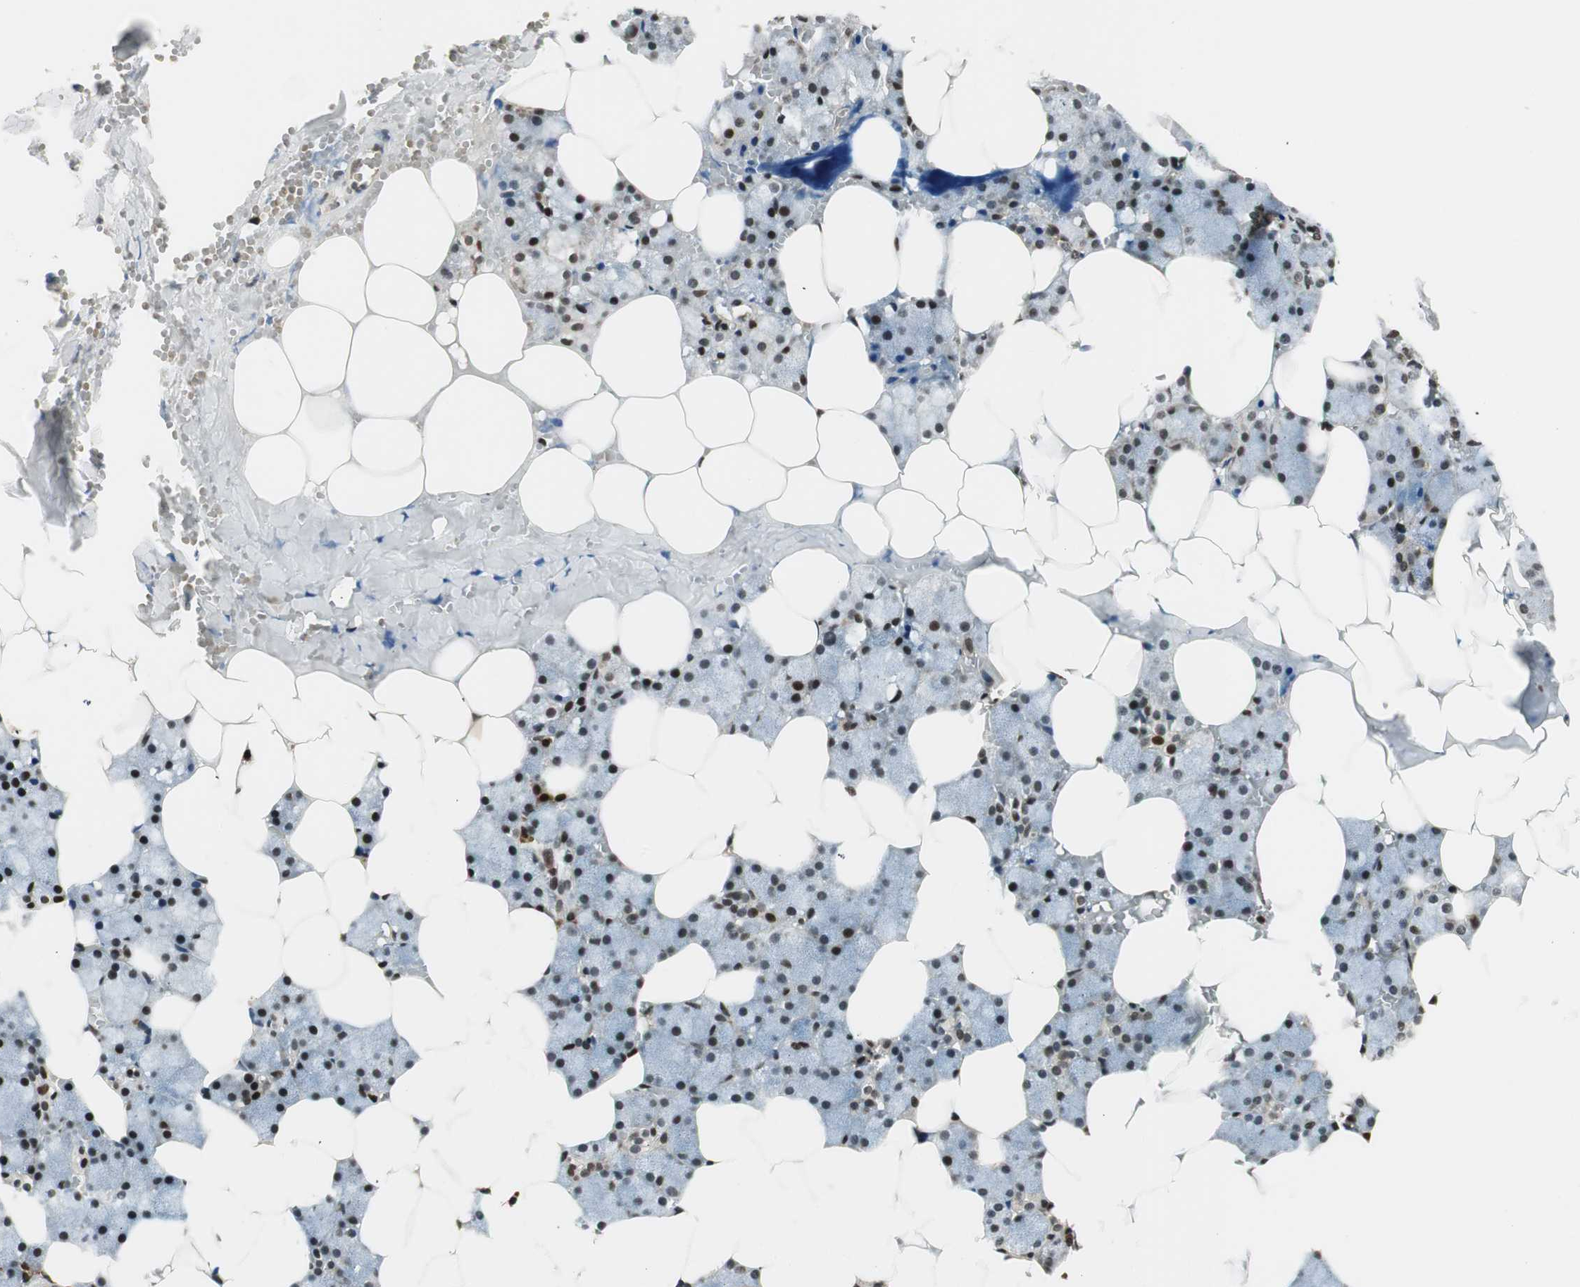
{"staining": {"intensity": "moderate", "quantity": ">75%", "location": "cytoplasmic/membranous,nuclear"}, "tissue": "salivary gland", "cell_type": "Glandular cells", "image_type": "normal", "snomed": [{"axis": "morphology", "description": "Normal tissue, NOS"}, {"axis": "topography", "description": "Salivary gland"}], "caption": "Brown immunohistochemical staining in normal salivary gland demonstrates moderate cytoplasmic/membranous,nuclear expression in about >75% of glandular cells. Using DAB (3,3'-diaminobenzidine) (brown) and hematoxylin (blue) stains, captured at high magnification using brightfield microscopy.", "gene": "RING1", "patient": {"sex": "male", "age": 62}}